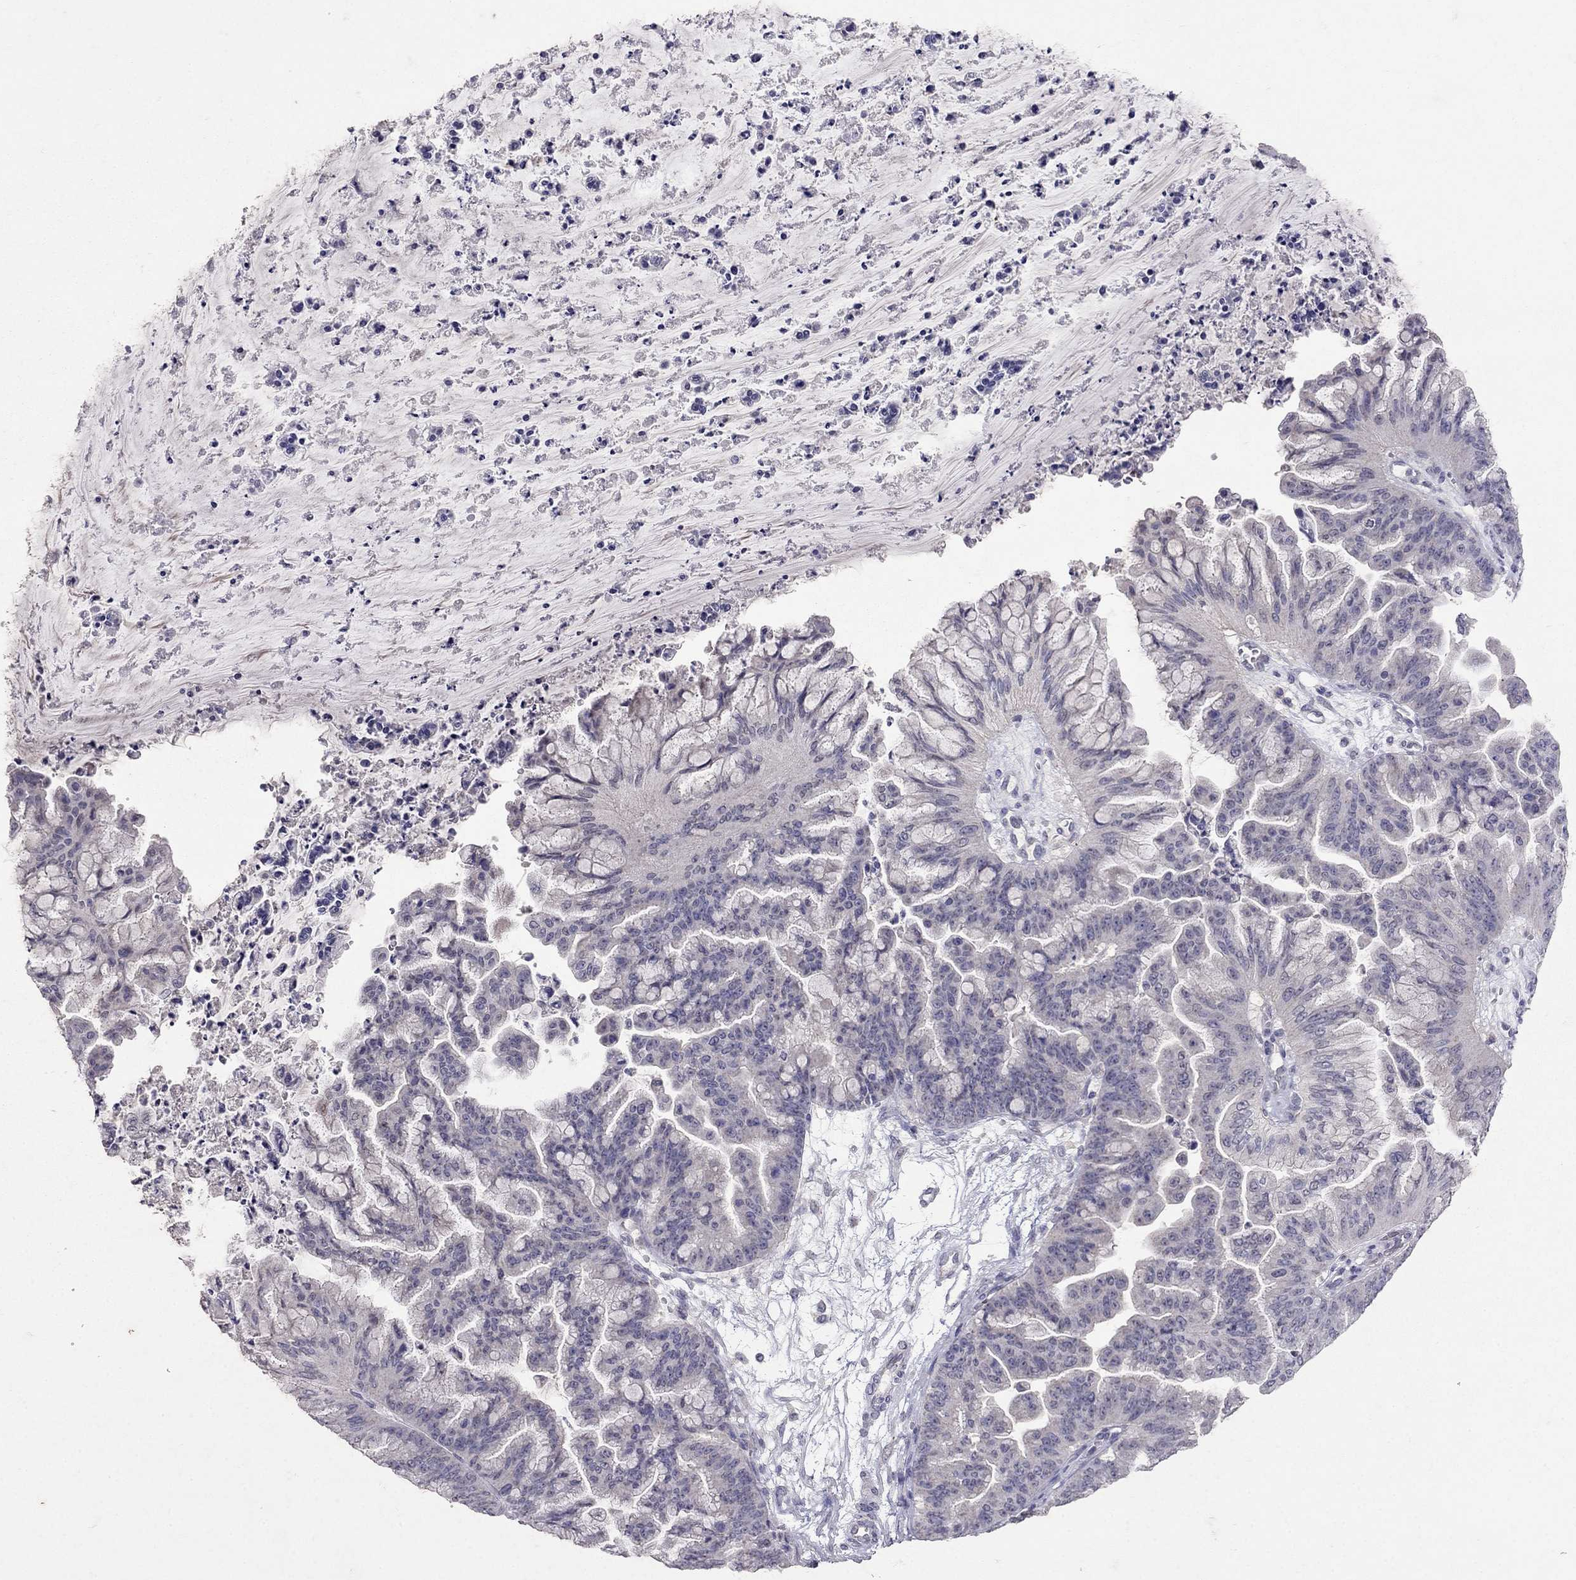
{"staining": {"intensity": "negative", "quantity": "none", "location": "none"}, "tissue": "ovarian cancer", "cell_type": "Tumor cells", "image_type": "cancer", "snomed": [{"axis": "morphology", "description": "Cystadenocarcinoma, mucinous, NOS"}, {"axis": "topography", "description": "Ovary"}], "caption": "This is an IHC image of human ovarian cancer (mucinous cystadenocarcinoma). There is no positivity in tumor cells.", "gene": "FST", "patient": {"sex": "female", "age": 67}}